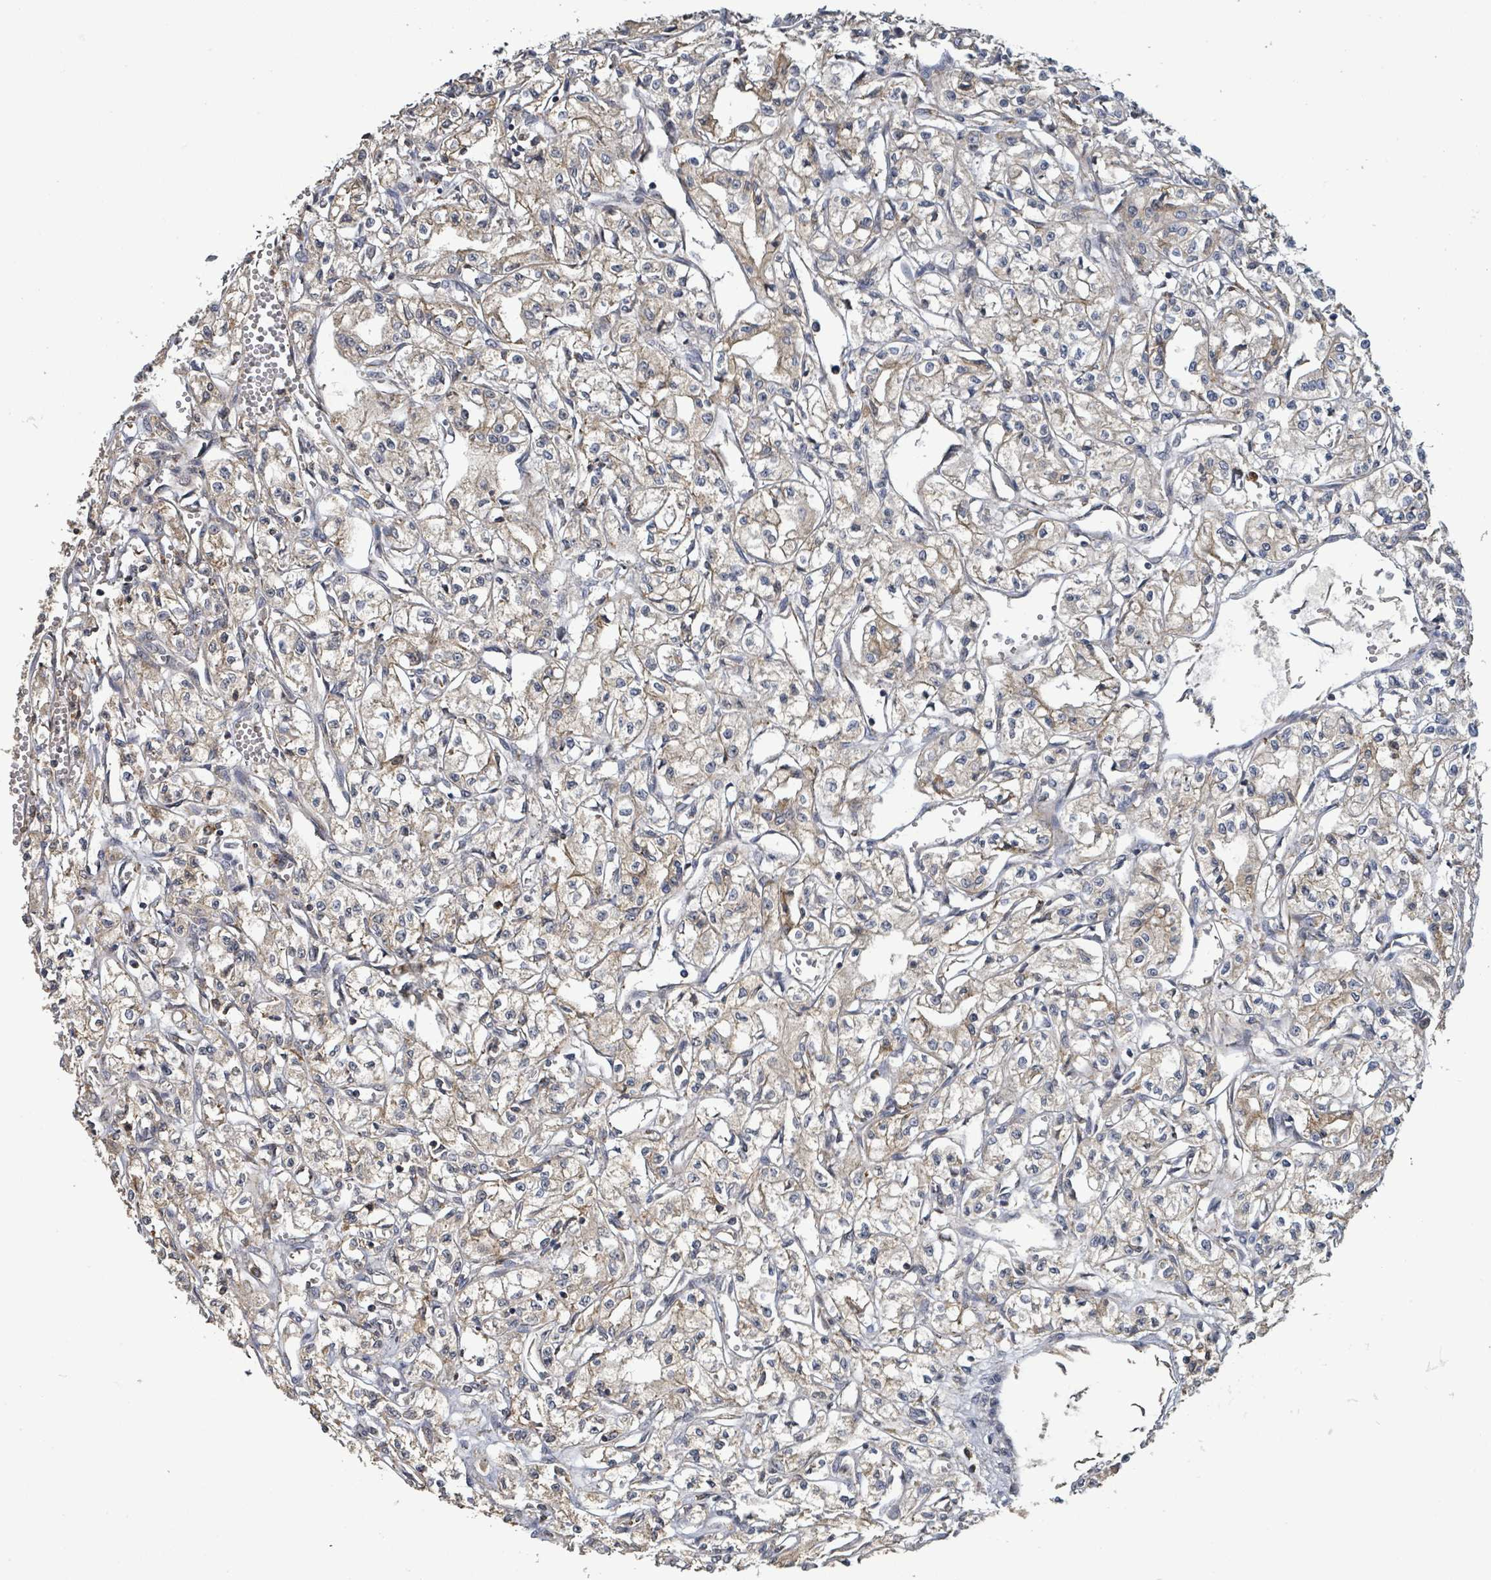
{"staining": {"intensity": "weak", "quantity": ">75%", "location": "cytoplasmic/membranous"}, "tissue": "renal cancer", "cell_type": "Tumor cells", "image_type": "cancer", "snomed": [{"axis": "morphology", "description": "Adenocarcinoma, NOS"}, {"axis": "topography", "description": "Kidney"}], "caption": "Tumor cells demonstrate low levels of weak cytoplasmic/membranous expression in approximately >75% of cells in renal adenocarcinoma.", "gene": "STARD4", "patient": {"sex": "male", "age": 56}}